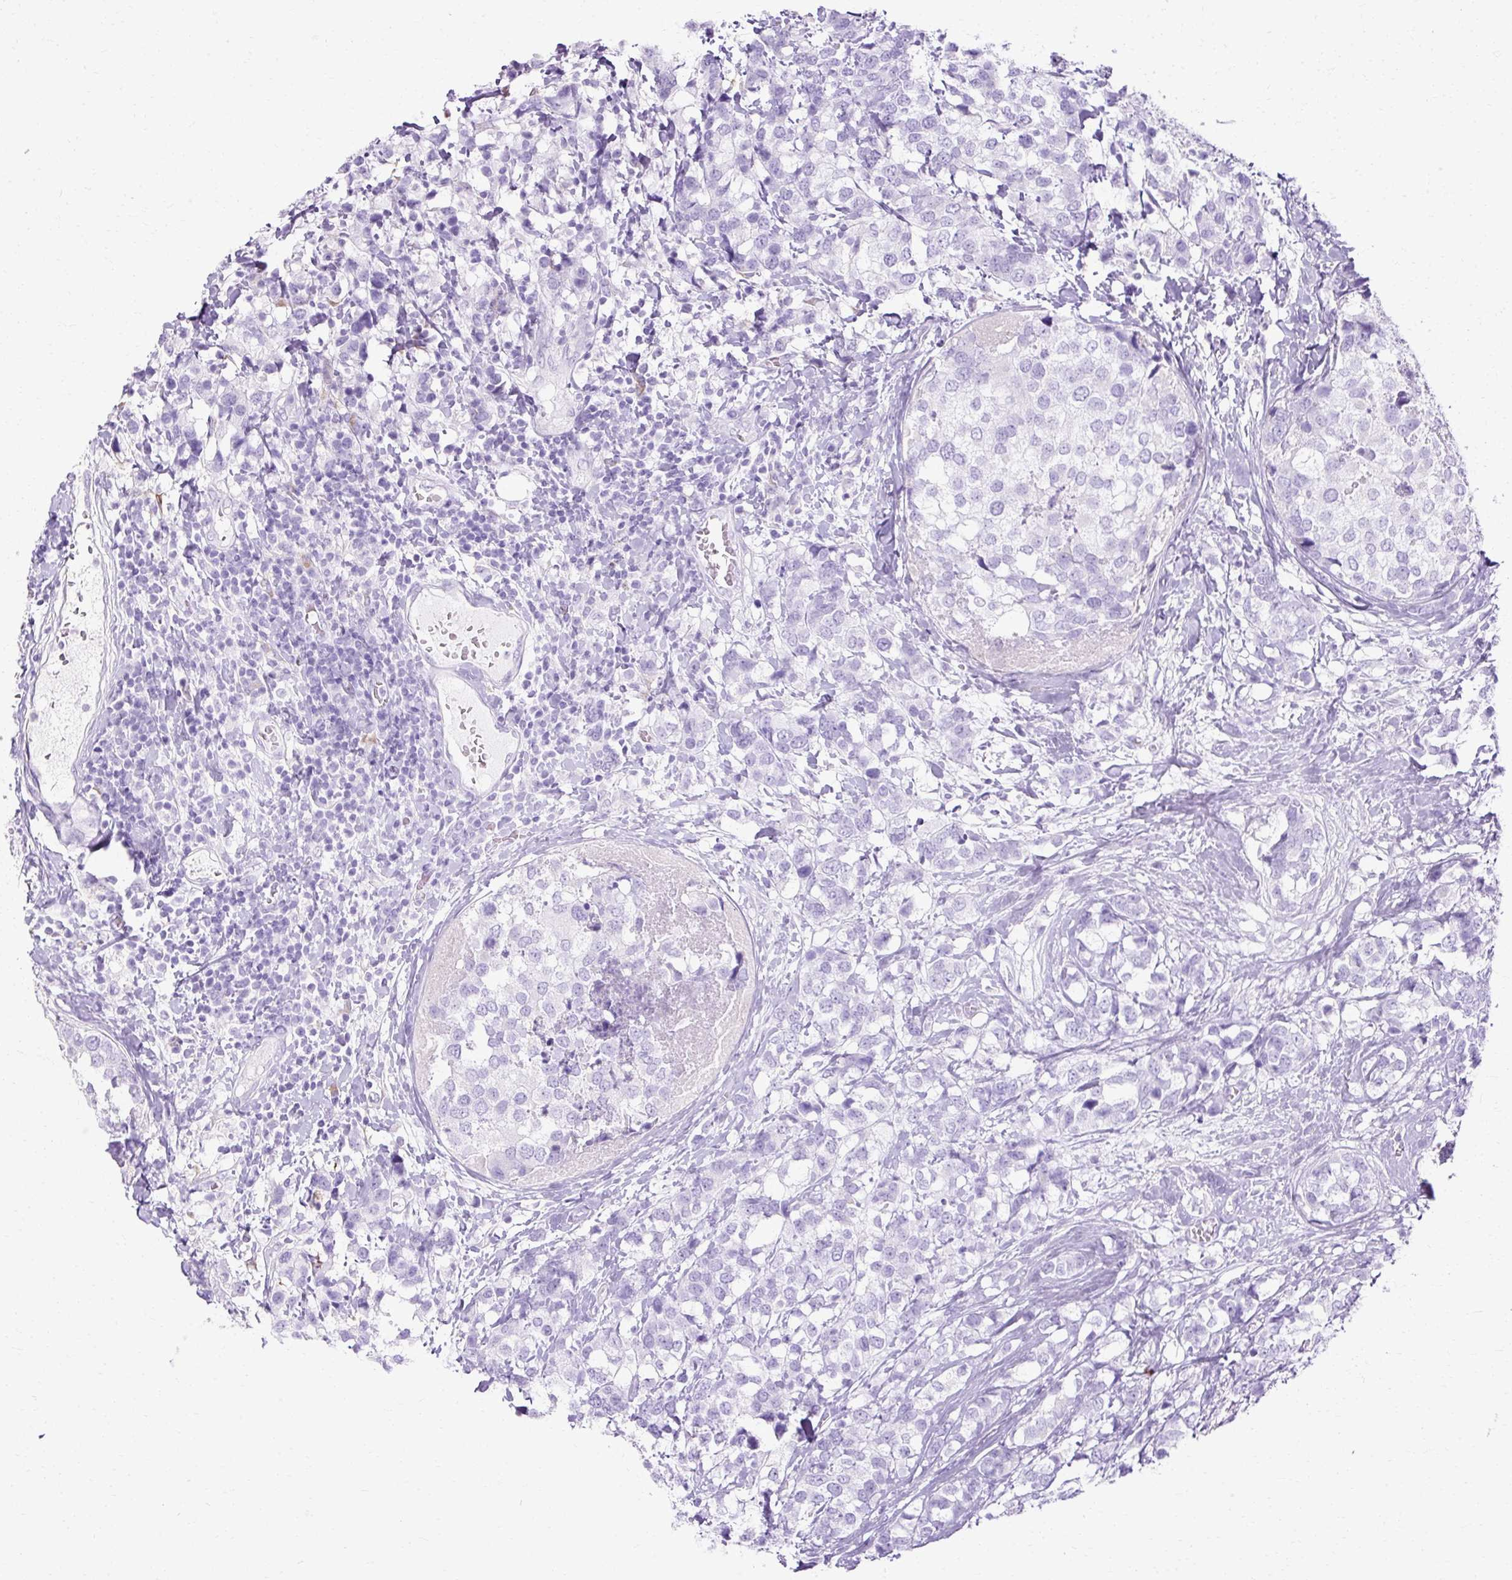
{"staining": {"intensity": "negative", "quantity": "none", "location": "none"}, "tissue": "breast cancer", "cell_type": "Tumor cells", "image_type": "cancer", "snomed": [{"axis": "morphology", "description": "Lobular carcinoma"}, {"axis": "topography", "description": "Breast"}], "caption": "A photomicrograph of human breast lobular carcinoma is negative for staining in tumor cells. The staining was performed using DAB to visualize the protein expression in brown, while the nuclei were stained in blue with hematoxylin (Magnification: 20x).", "gene": "HSD11B1", "patient": {"sex": "female", "age": 59}}